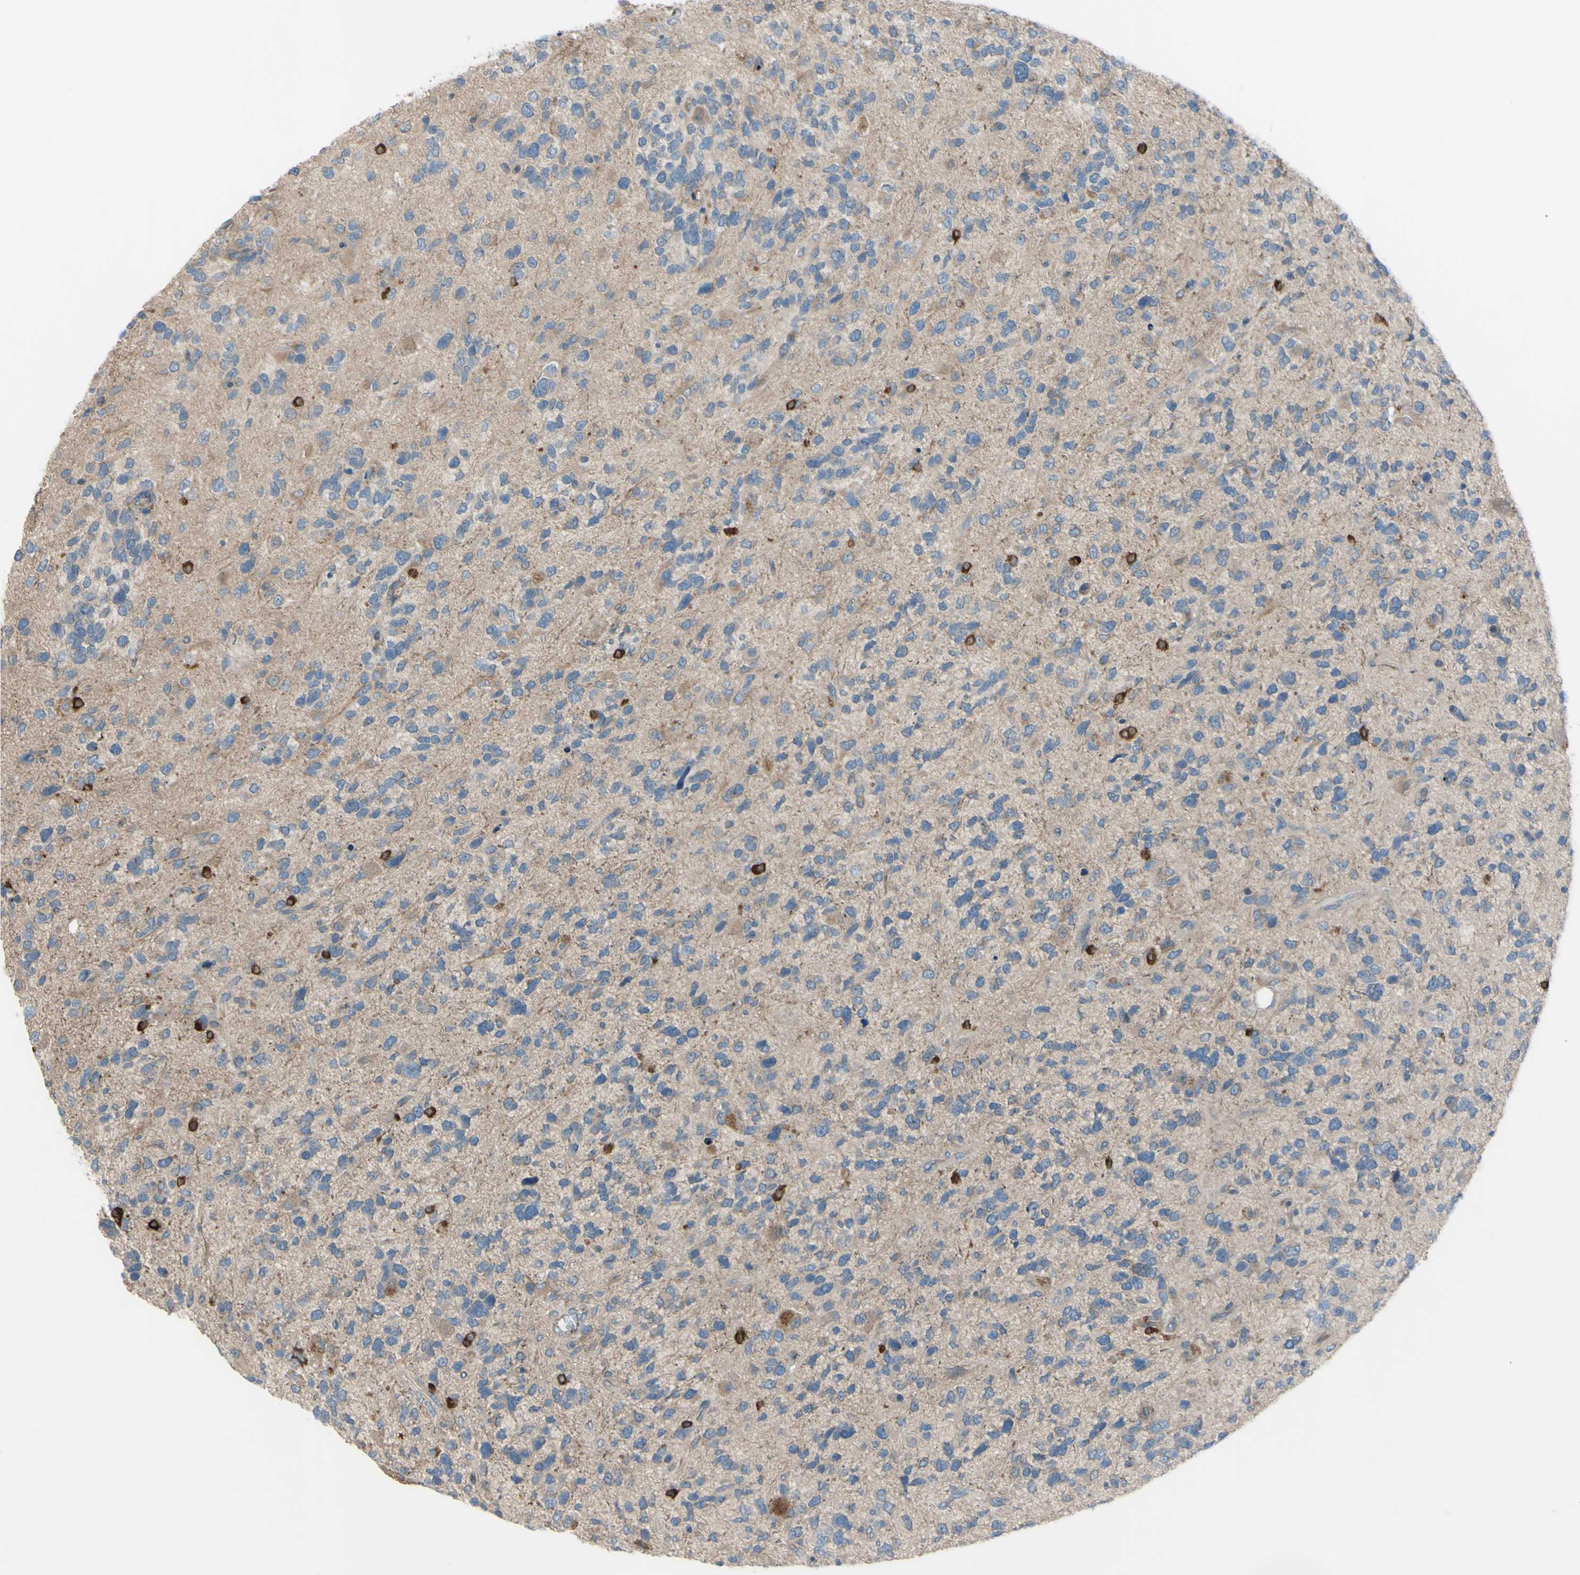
{"staining": {"intensity": "moderate", "quantity": "<25%", "location": "cytoplasmic/membranous"}, "tissue": "glioma", "cell_type": "Tumor cells", "image_type": "cancer", "snomed": [{"axis": "morphology", "description": "Glioma, malignant, High grade"}, {"axis": "topography", "description": "Brain"}], "caption": "Immunohistochemistry (DAB) staining of malignant glioma (high-grade) displays moderate cytoplasmic/membranous protein expression in about <25% of tumor cells.", "gene": "AFP", "patient": {"sex": "female", "age": 58}}